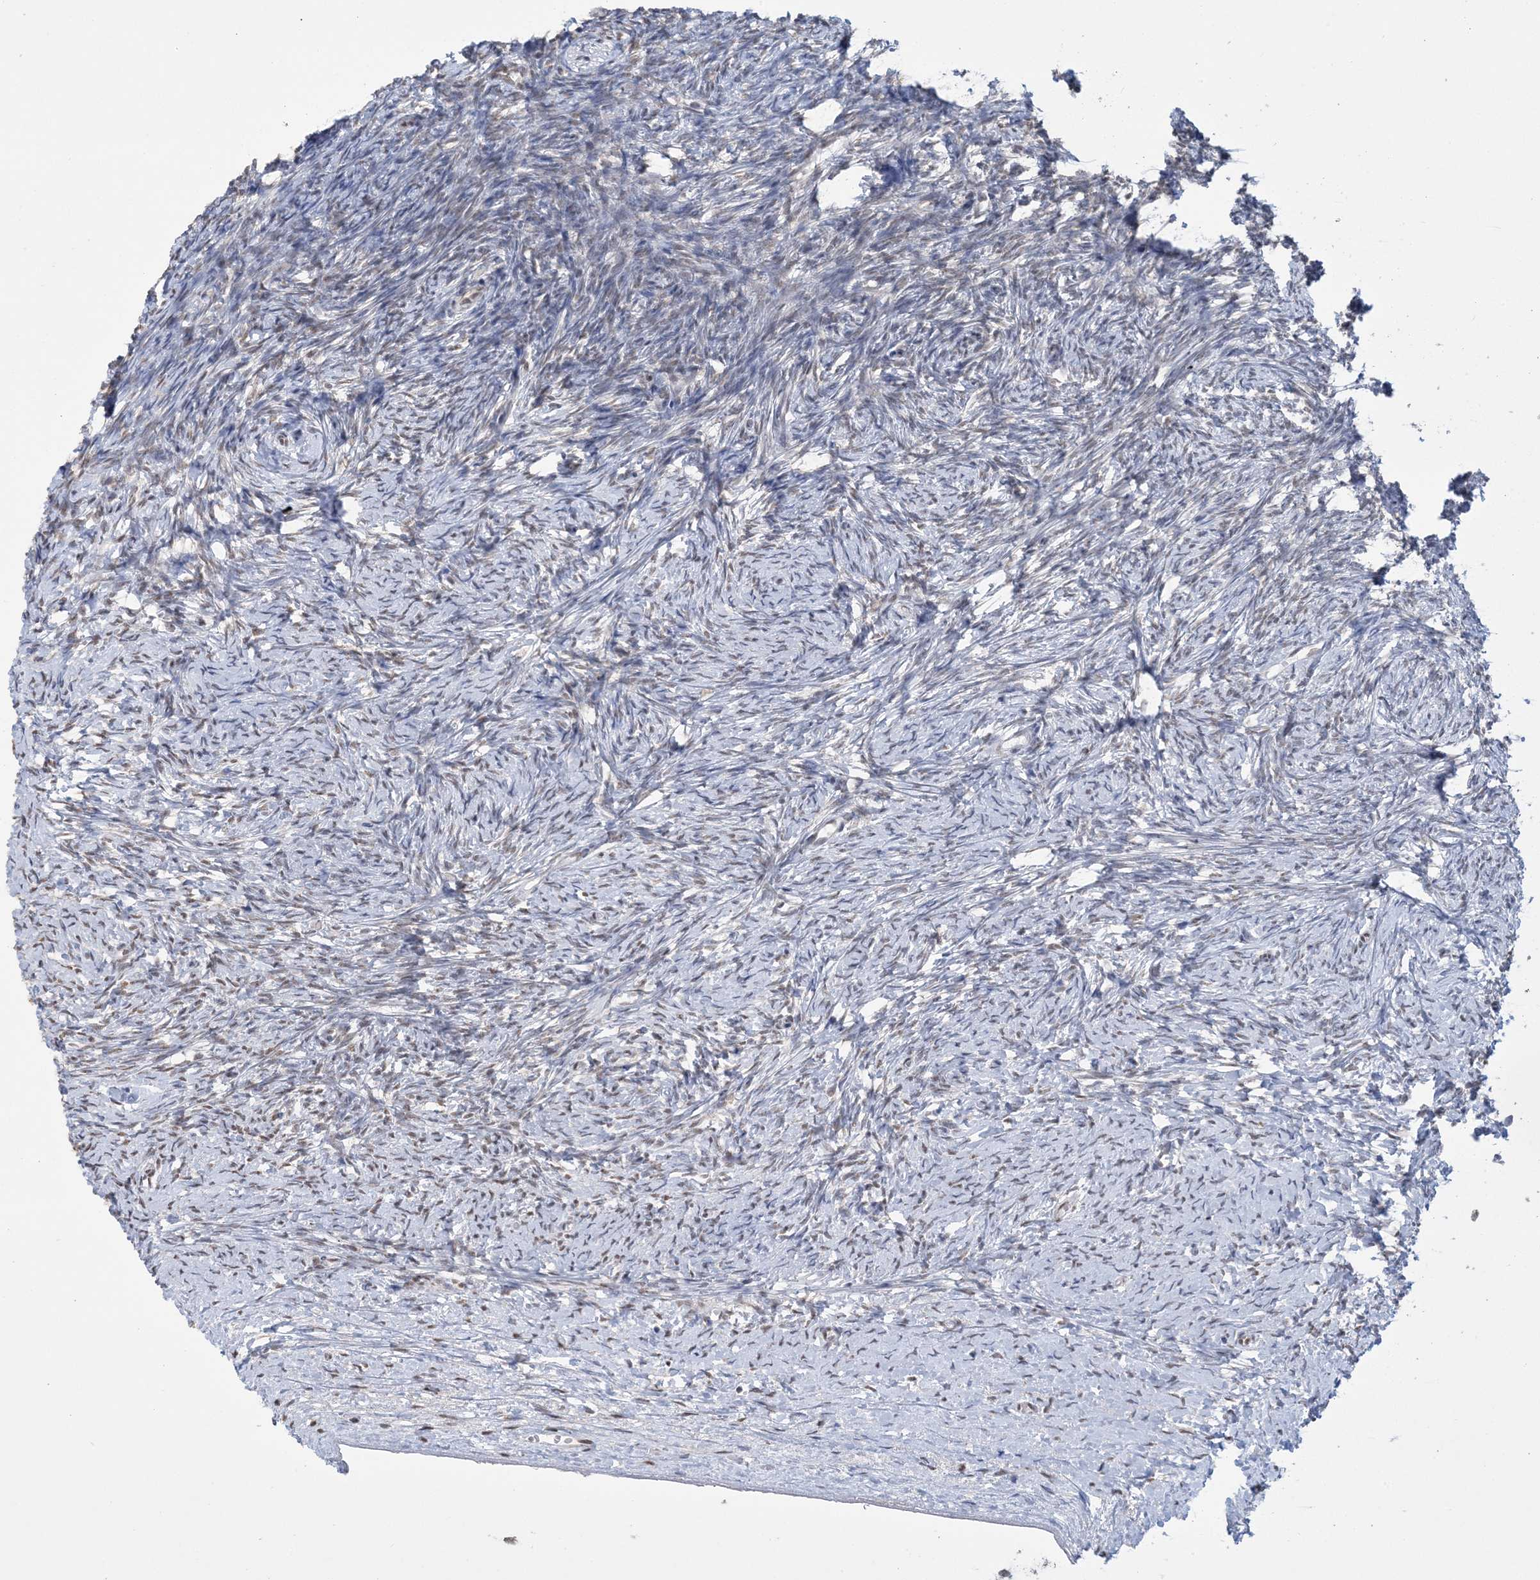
{"staining": {"intensity": "negative", "quantity": "none", "location": "none"}, "tissue": "ovary", "cell_type": "Ovarian stroma cells", "image_type": "normal", "snomed": [{"axis": "morphology", "description": "Normal tissue, NOS"}, {"axis": "morphology", "description": "Developmental malformation"}, {"axis": "topography", "description": "Ovary"}], "caption": "Protein analysis of unremarkable ovary shows no significant expression in ovarian stroma cells. Nuclei are stained in blue.", "gene": "TRMT10C", "patient": {"sex": "female", "age": 39}}